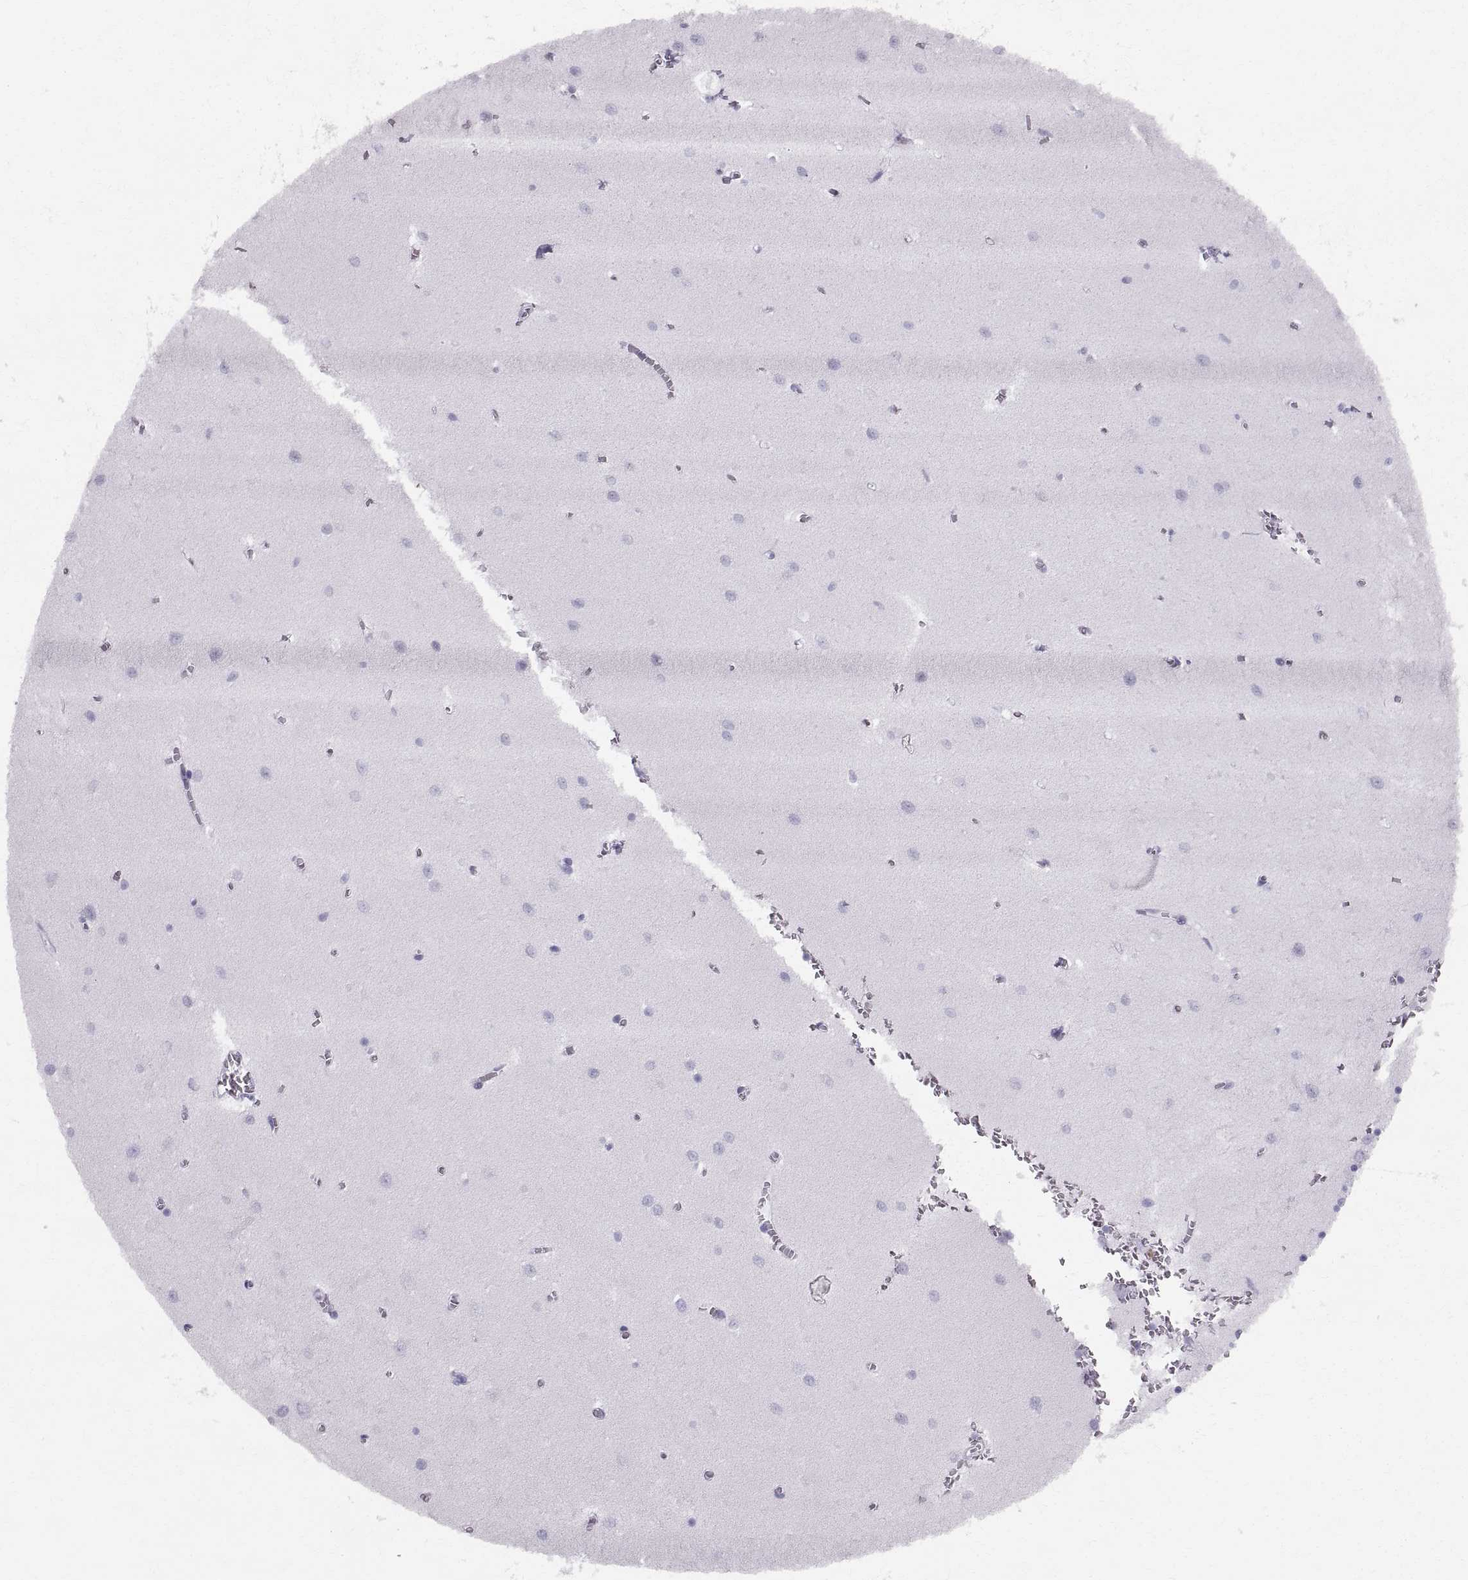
{"staining": {"intensity": "negative", "quantity": "none", "location": "none"}, "tissue": "cerebellum", "cell_type": "Cells in granular layer", "image_type": "normal", "snomed": [{"axis": "morphology", "description": "Normal tissue, NOS"}, {"axis": "topography", "description": "Cerebellum"}], "caption": "IHC histopathology image of unremarkable cerebellum: human cerebellum stained with DAB displays no significant protein expression in cells in granular layer.", "gene": "SLC22A6", "patient": {"sex": "female", "age": 64}}